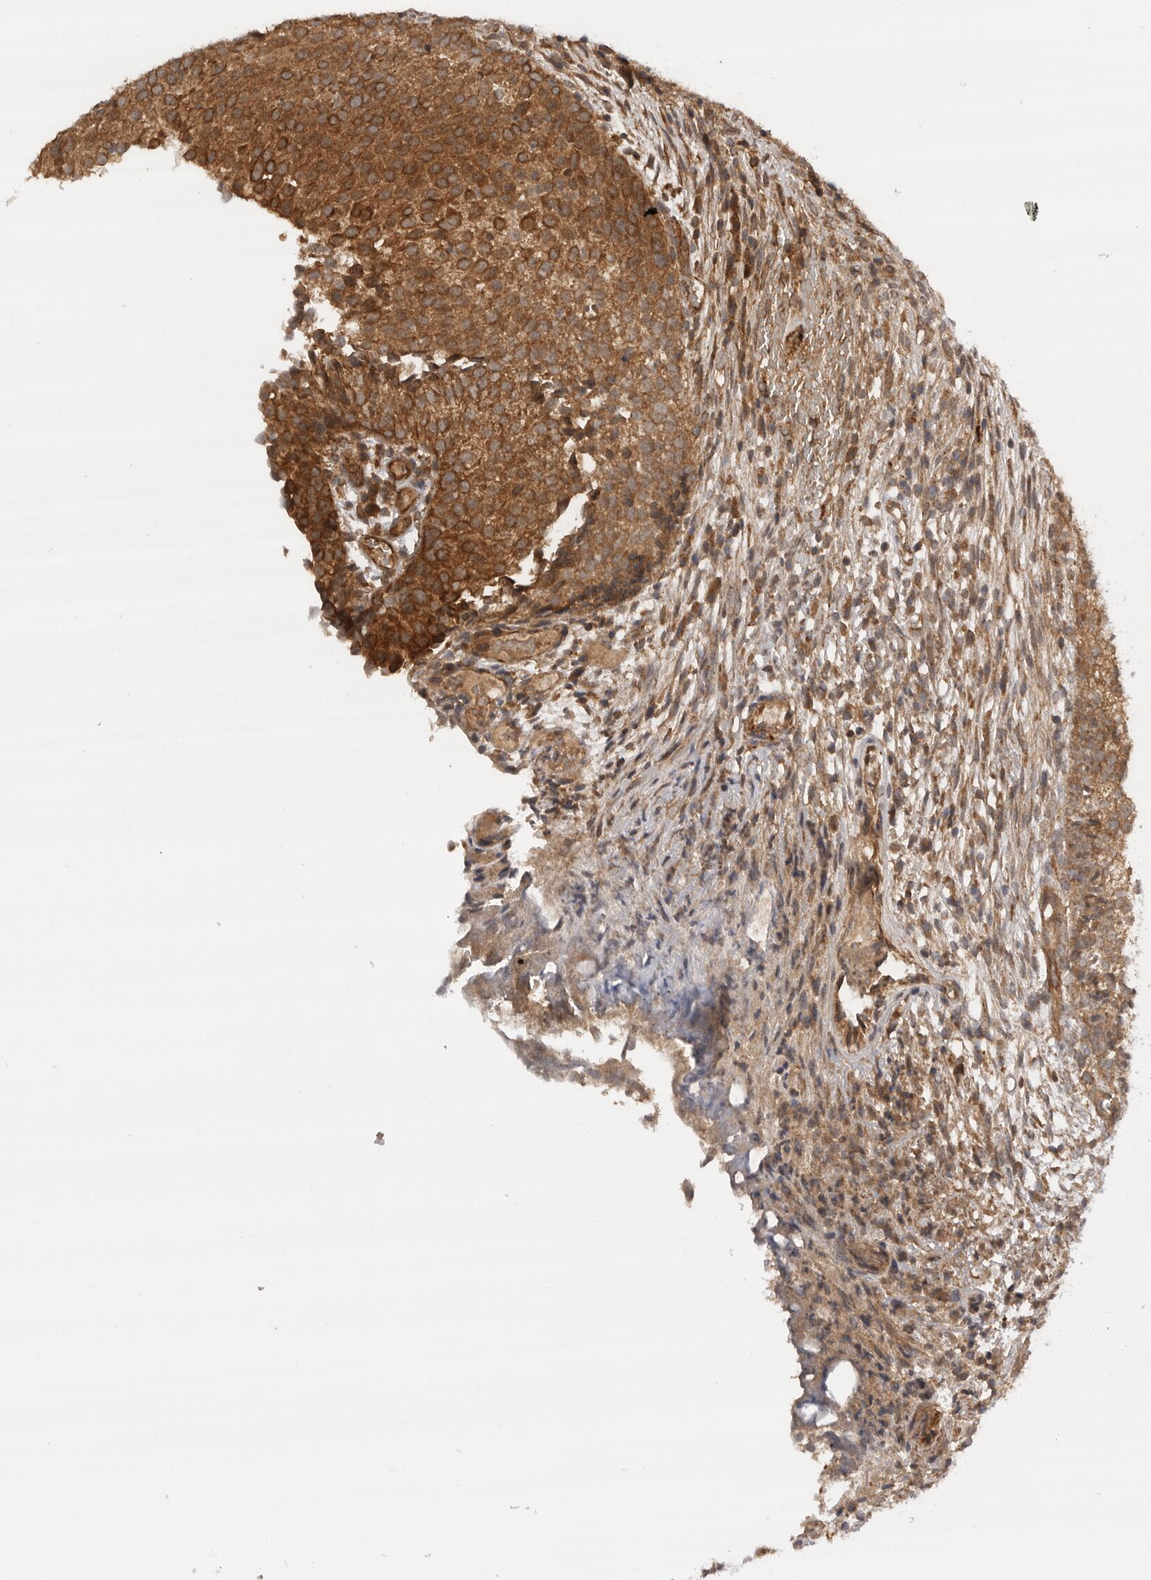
{"staining": {"intensity": "strong", "quantity": ">75%", "location": "cytoplasmic/membranous"}, "tissue": "urothelial cancer", "cell_type": "Tumor cells", "image_type": "cancer", "snomed": [{"axis": "morphology", "description": "Urothelial carcinoma, Low grade"}, {"axis": "topography", "description": "Urinary bladder"}], "caption": "A high-resolution histopathology image shows immunohistochemistry staining of urothelial carcinoma (low-grade), which exhibits strong cytoplasmic/membranous expression in approximately >75% of tumor cells. The staining was performed using DAB to visualize the protein expression in brown, while the nuclei were stained in blue with hematoxylin (Magnification: 20x).", "gene": "PRDX4", "patient": {"sex": "male", "age": 86}}